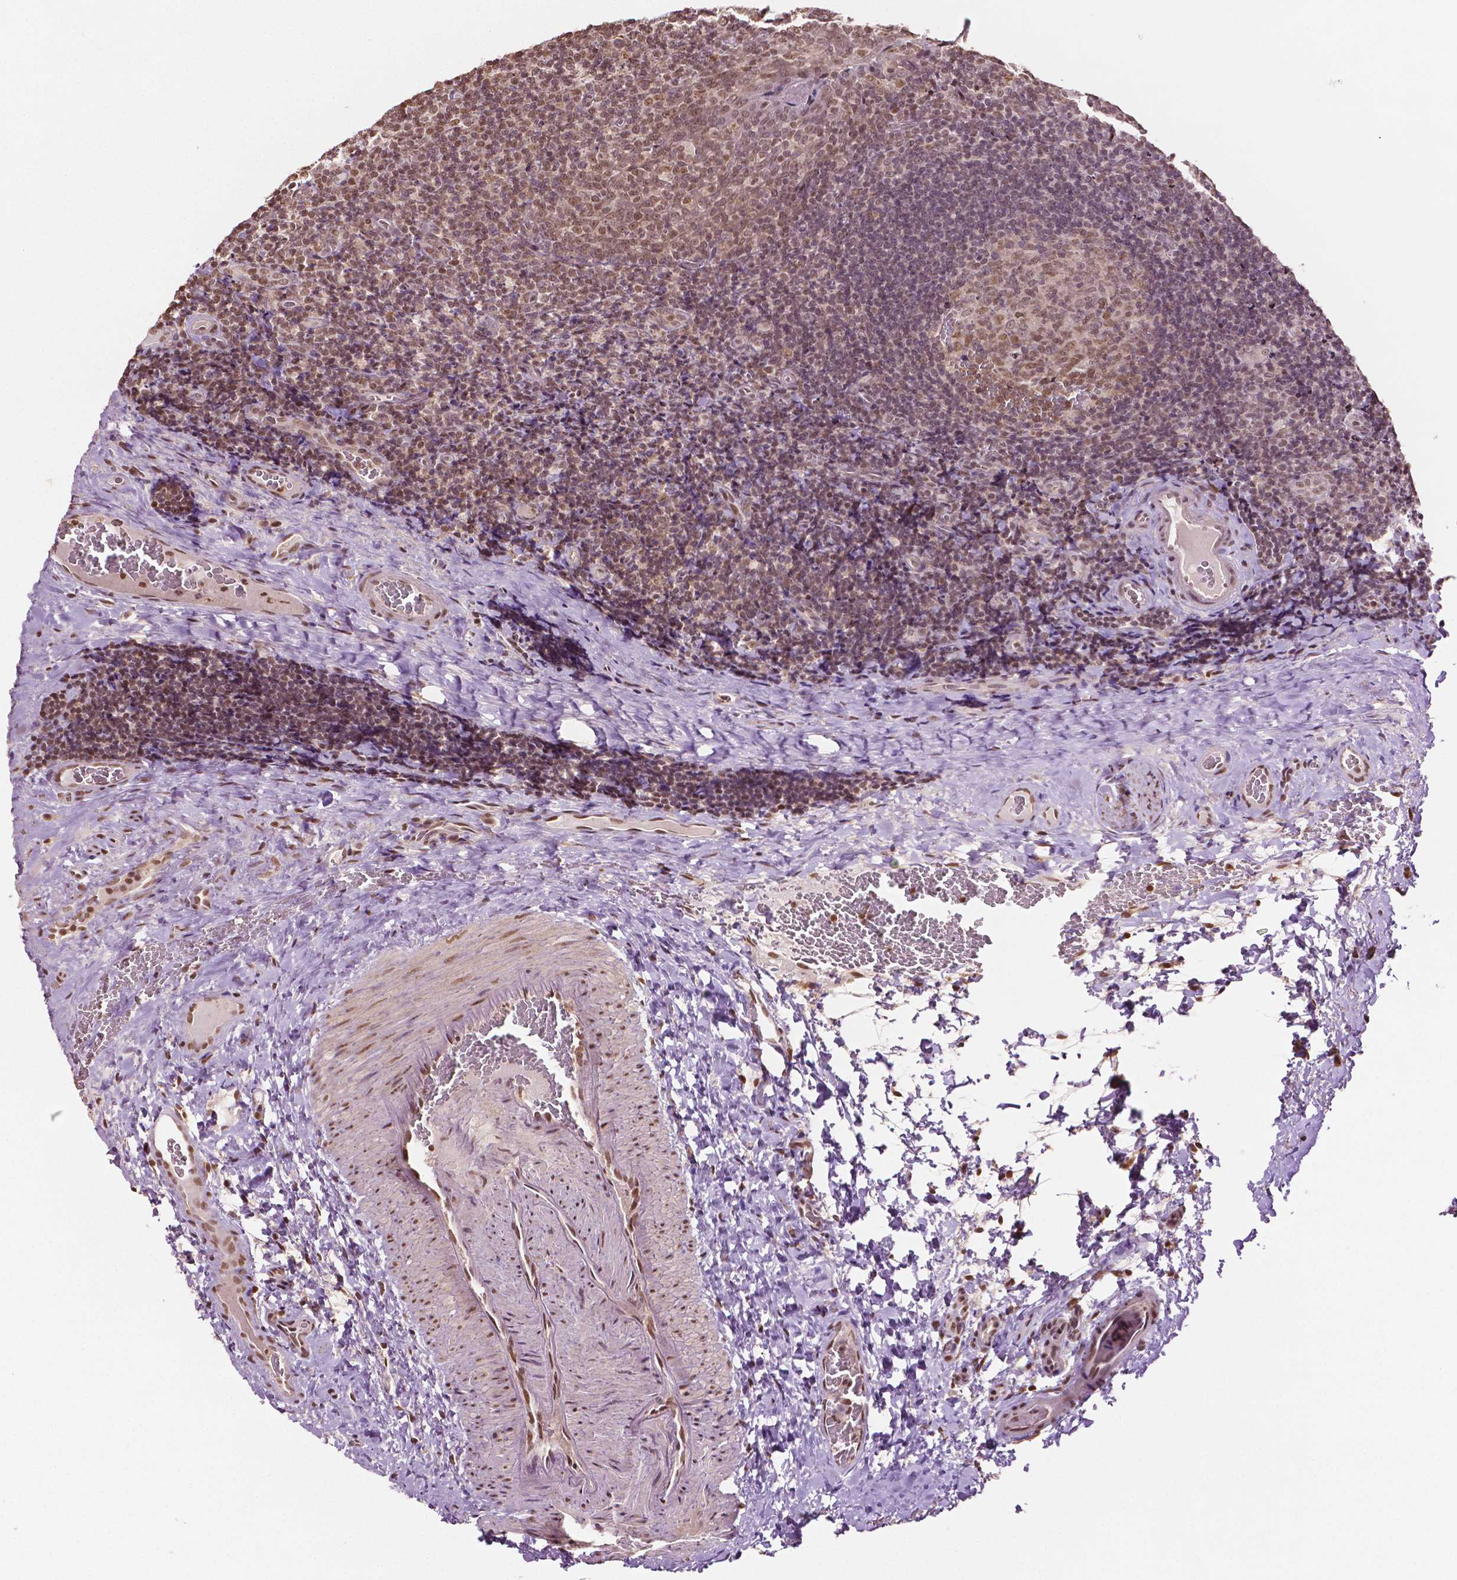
{"staining": {"intensity": "moderate", "quantity": ">75%", "location": "nuclear"}, "tissue": "tonsil", "cell_type": "Germinal center cells", "image_type": "normal", "snomed": [{"axis": "morphology", "description": "Normal tissue, NOS"}, {"axis": "morphology", "description": "Inflammation, NOS"}, {"axis": "topography", "description": "Tonsil"}], "caption": "Tonsil was stained to show a protein in brown. There is medium levels of moderate nuclear positivity in approximately >75% of germinal center cells.", "gene": "DEK", "patient": {"sex": "female", "age": 31}}